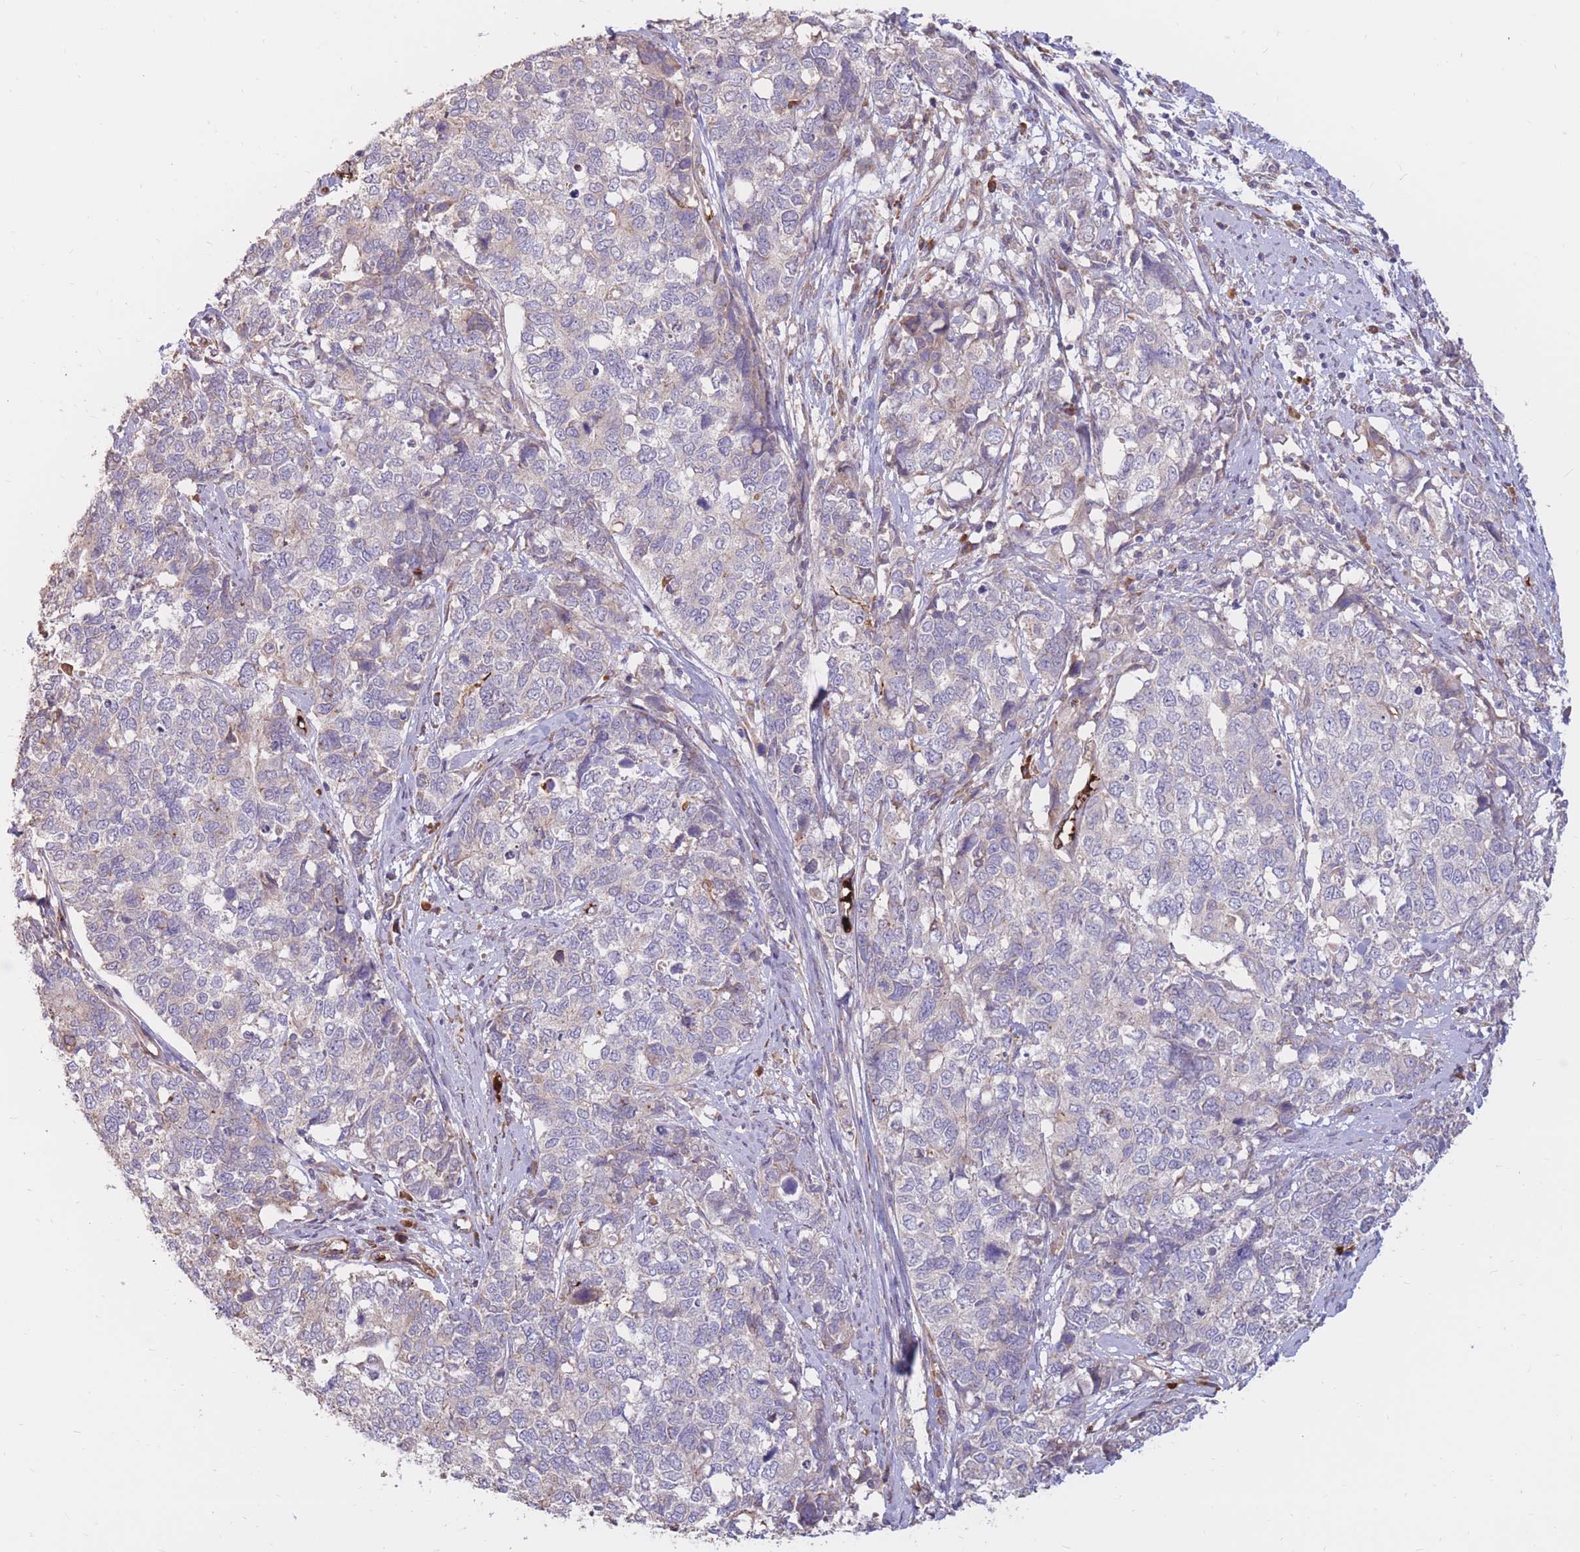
{"staining": {"intensity": "negative", "quantity": "none", "location": "none"}, "tissue": "cervical cancer", "cell_type": "Tumor cells", "image_type": "cancer", "snomed": [{"axis": "morphology", "description": "Squamous cell carcinoma, NOS"}, {"axis": "topography", "description": "Cervix"}], "caption": "DAB immunohistochemical staining of human squamous cell carcinoma (cervical) demonstrates no significant staining in tumor cells.", "gene": "ATP10D", "patient": {"sex": "female", "age": 63}}